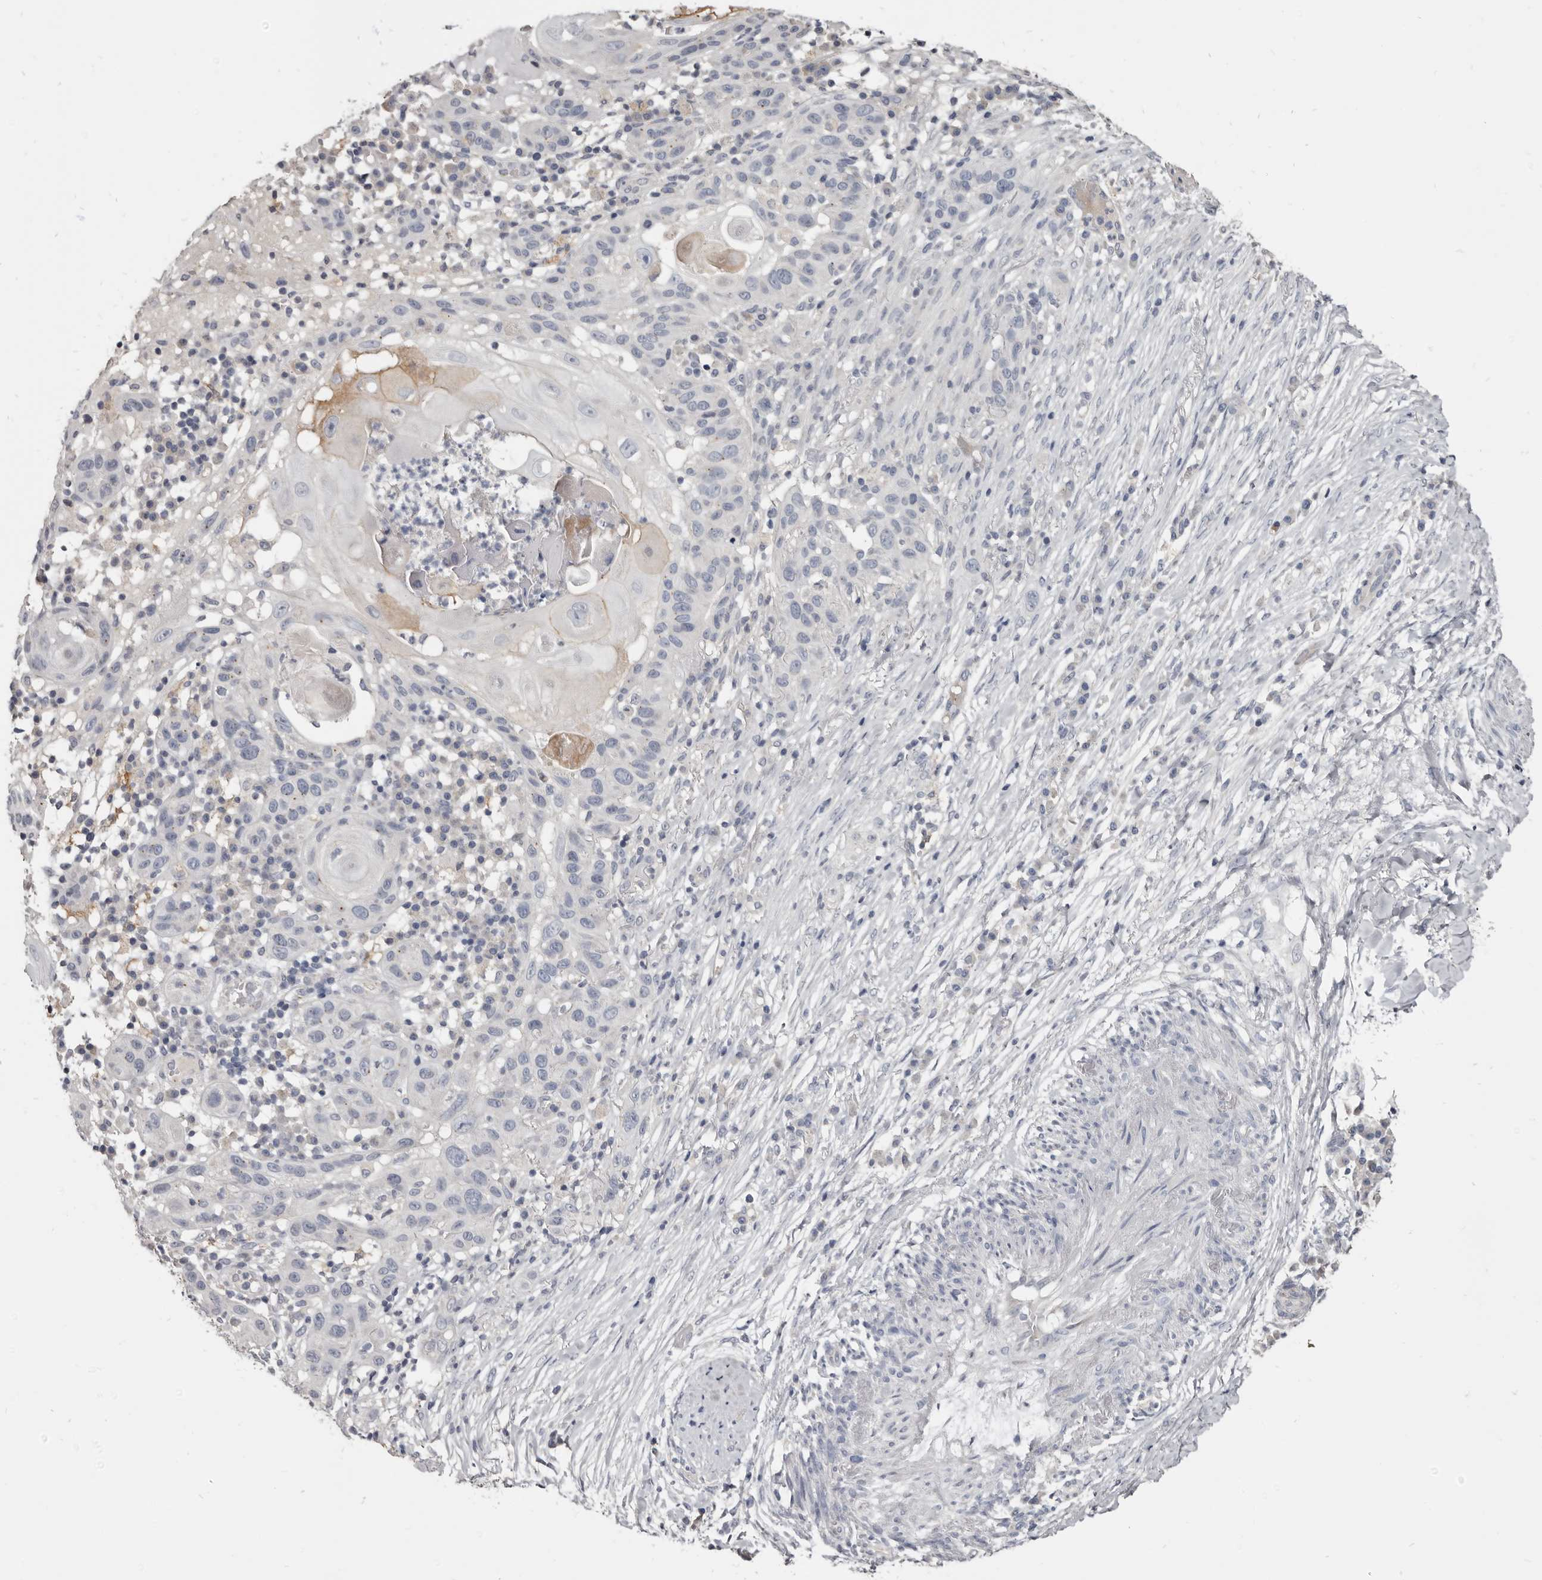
{"staining": {"intensity": "negative", "quantity": "none", "location": "none"}, "tissue": "skin cancer", "cell_type": "Tumor cells", "image_type": "cancer", "snomed": [{"axis": "morphology", "description": "Normal tissue, NOS"}, {"axis": "morphology", "description": "Squamous cell carcinoma, NOS"}, {"axis": "topography", "description": "Skin"}], "caption": "Squamous cell carcinoma (skin) was stained to show a protein in brown. There is no significant staining in tumor cells.", "gene": "CGN", "patient": {"sex": "female", "age": 96}}